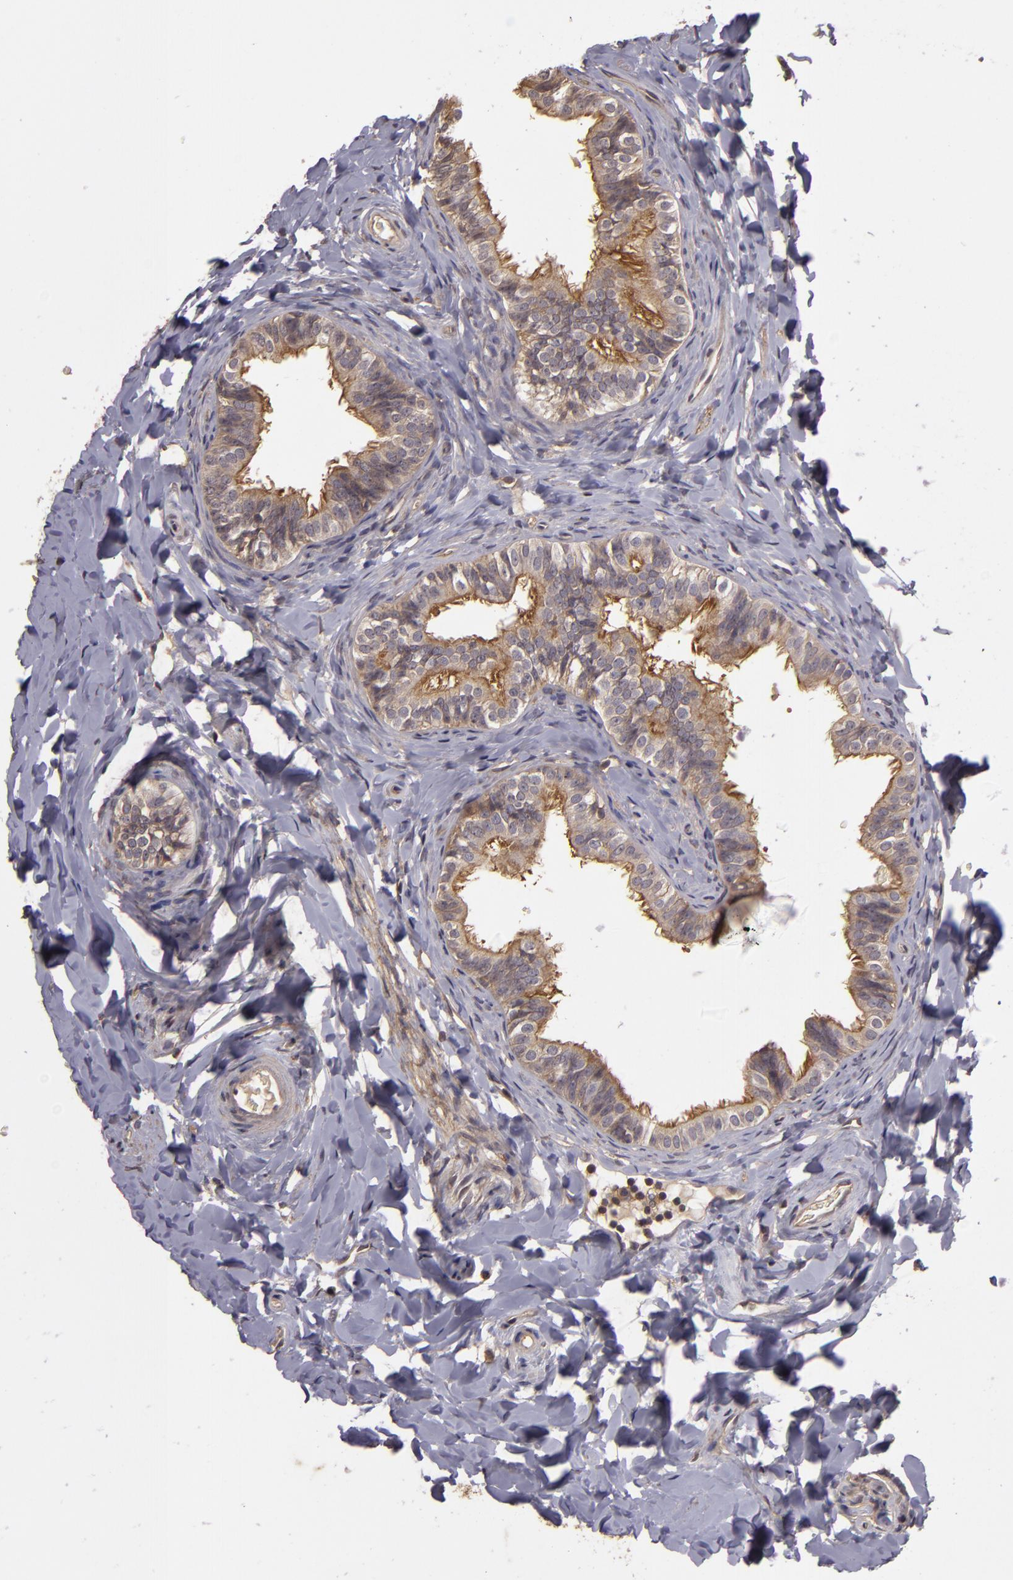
{"staining": {"intensity": "moderate", "quantity": ">75%", "location": "cytoplasmic/membranous"}, "tissue": "epididymis", "cell_type": "Glandular cells", "image_type": "normal", "snomed": [{"axis": "morphology", "description": "Normal tissue, NOS"}, {"axis": "topography", "description": "Epididymis"}], "caption": "High-magnification brightfield microscopy of unremarkable epididymis stained with DAB (brown) and counterstained with hematoxylin (blue). glandular cells exhibit moderate cytoplasmic/membranous staining is seen in about>75% of cells. The staining was performed using DAB (3,3'-diaminobenzidine) to visualize the protein expression in brown, while the nuclei were stained in blue with hematoxylin (Magnification: 20x).", "gene": "HRAS", "patient": {"sex": "male", "age": 26}}